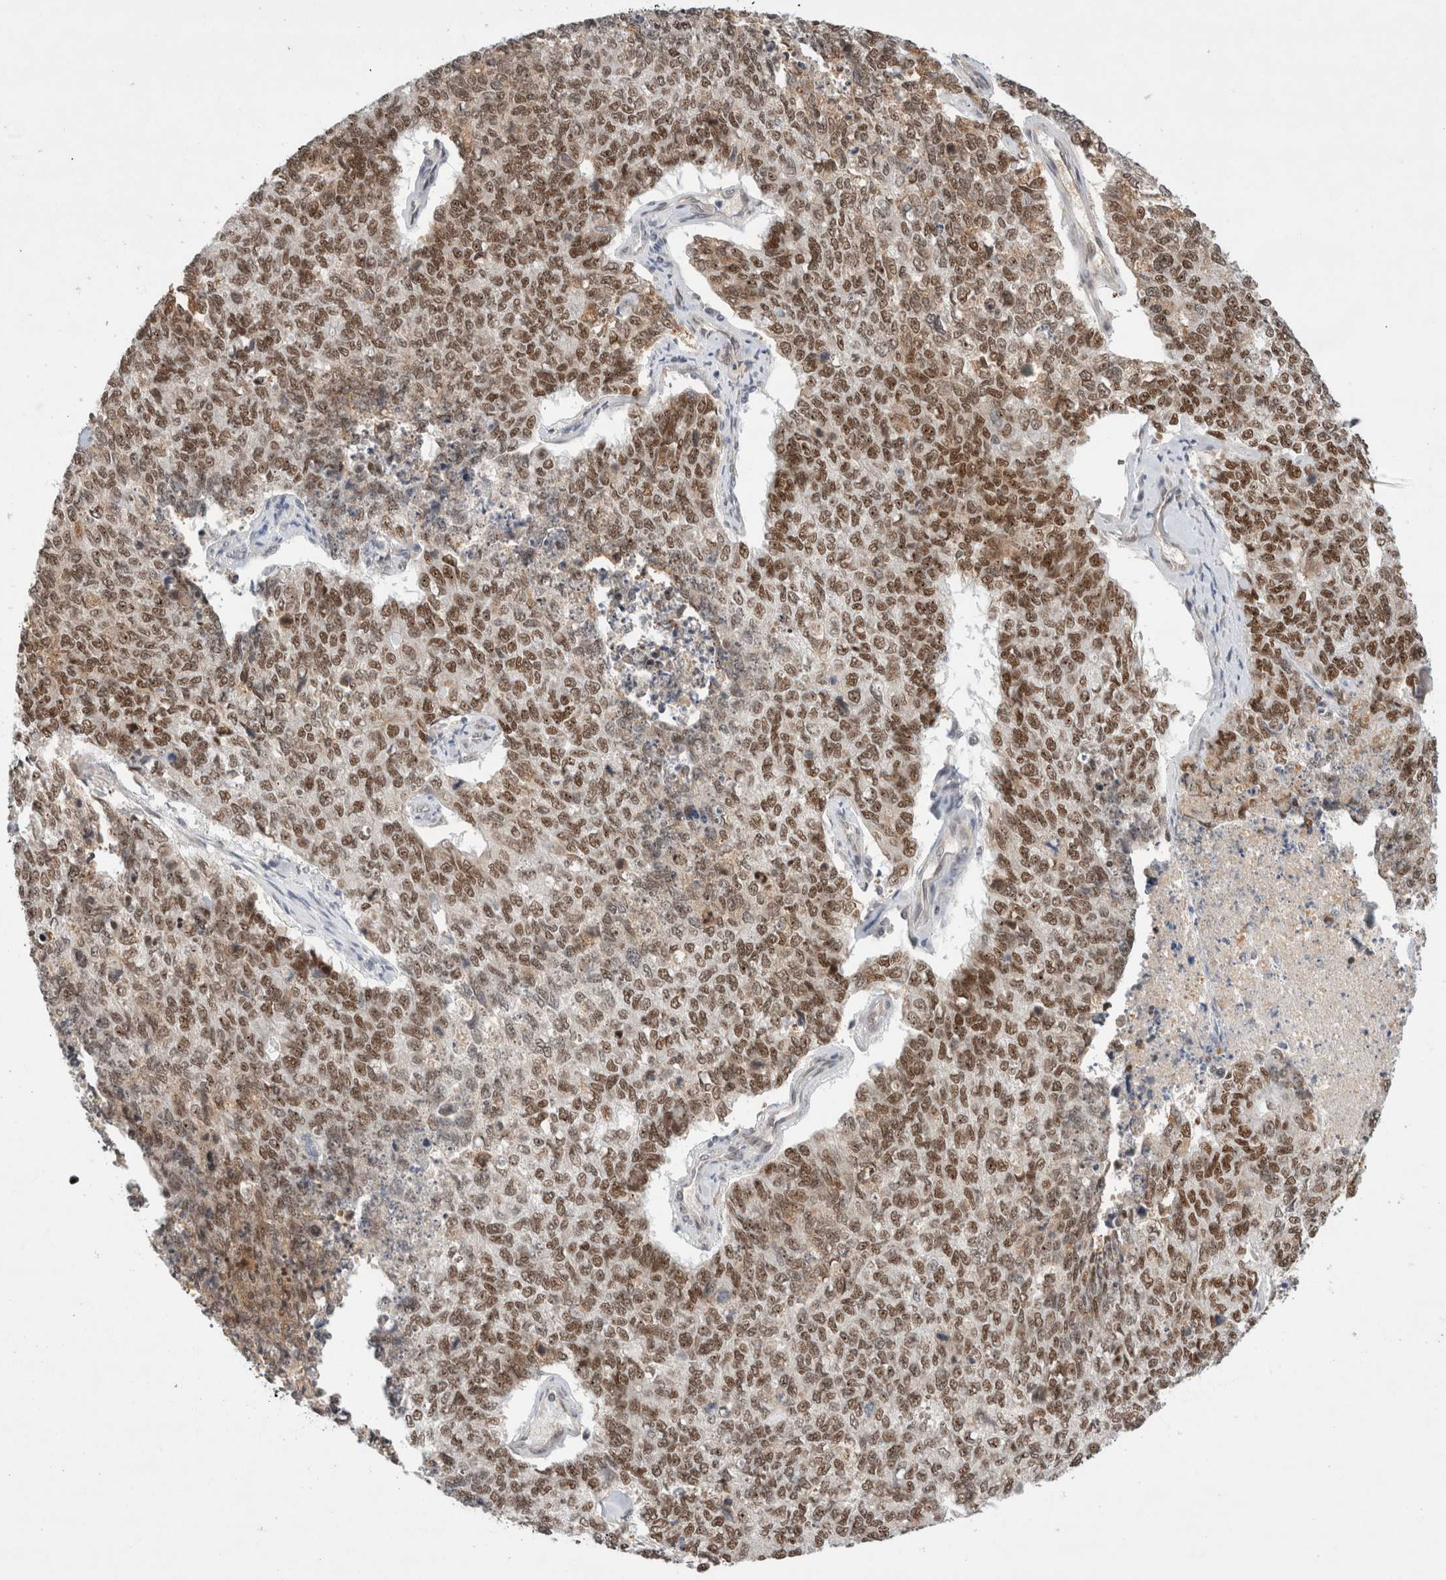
{"staining": {"intensity": "moderate", "quantity": ">75%", "location": "nuclear"}, "tissue": "cervical cancer", "cell_type": "Tumor cells", "image_type": "cancer", "snomed": [{"axis": "morphology", "description": "Squamous cell carcinoma, NOS"}, {"axis": "topography", "description": "Cervix"}], "caption": "Immunohistochemistry (IHC) photomicrograph of human cervical squamous cell carcinoma stained for a protein (brown), which demonstrates medium levels of moderate nuclear expression in approximately >75% of tumor cells.", "gene": "GTF2I", "patient": {"sex": "female", "age": 63}}